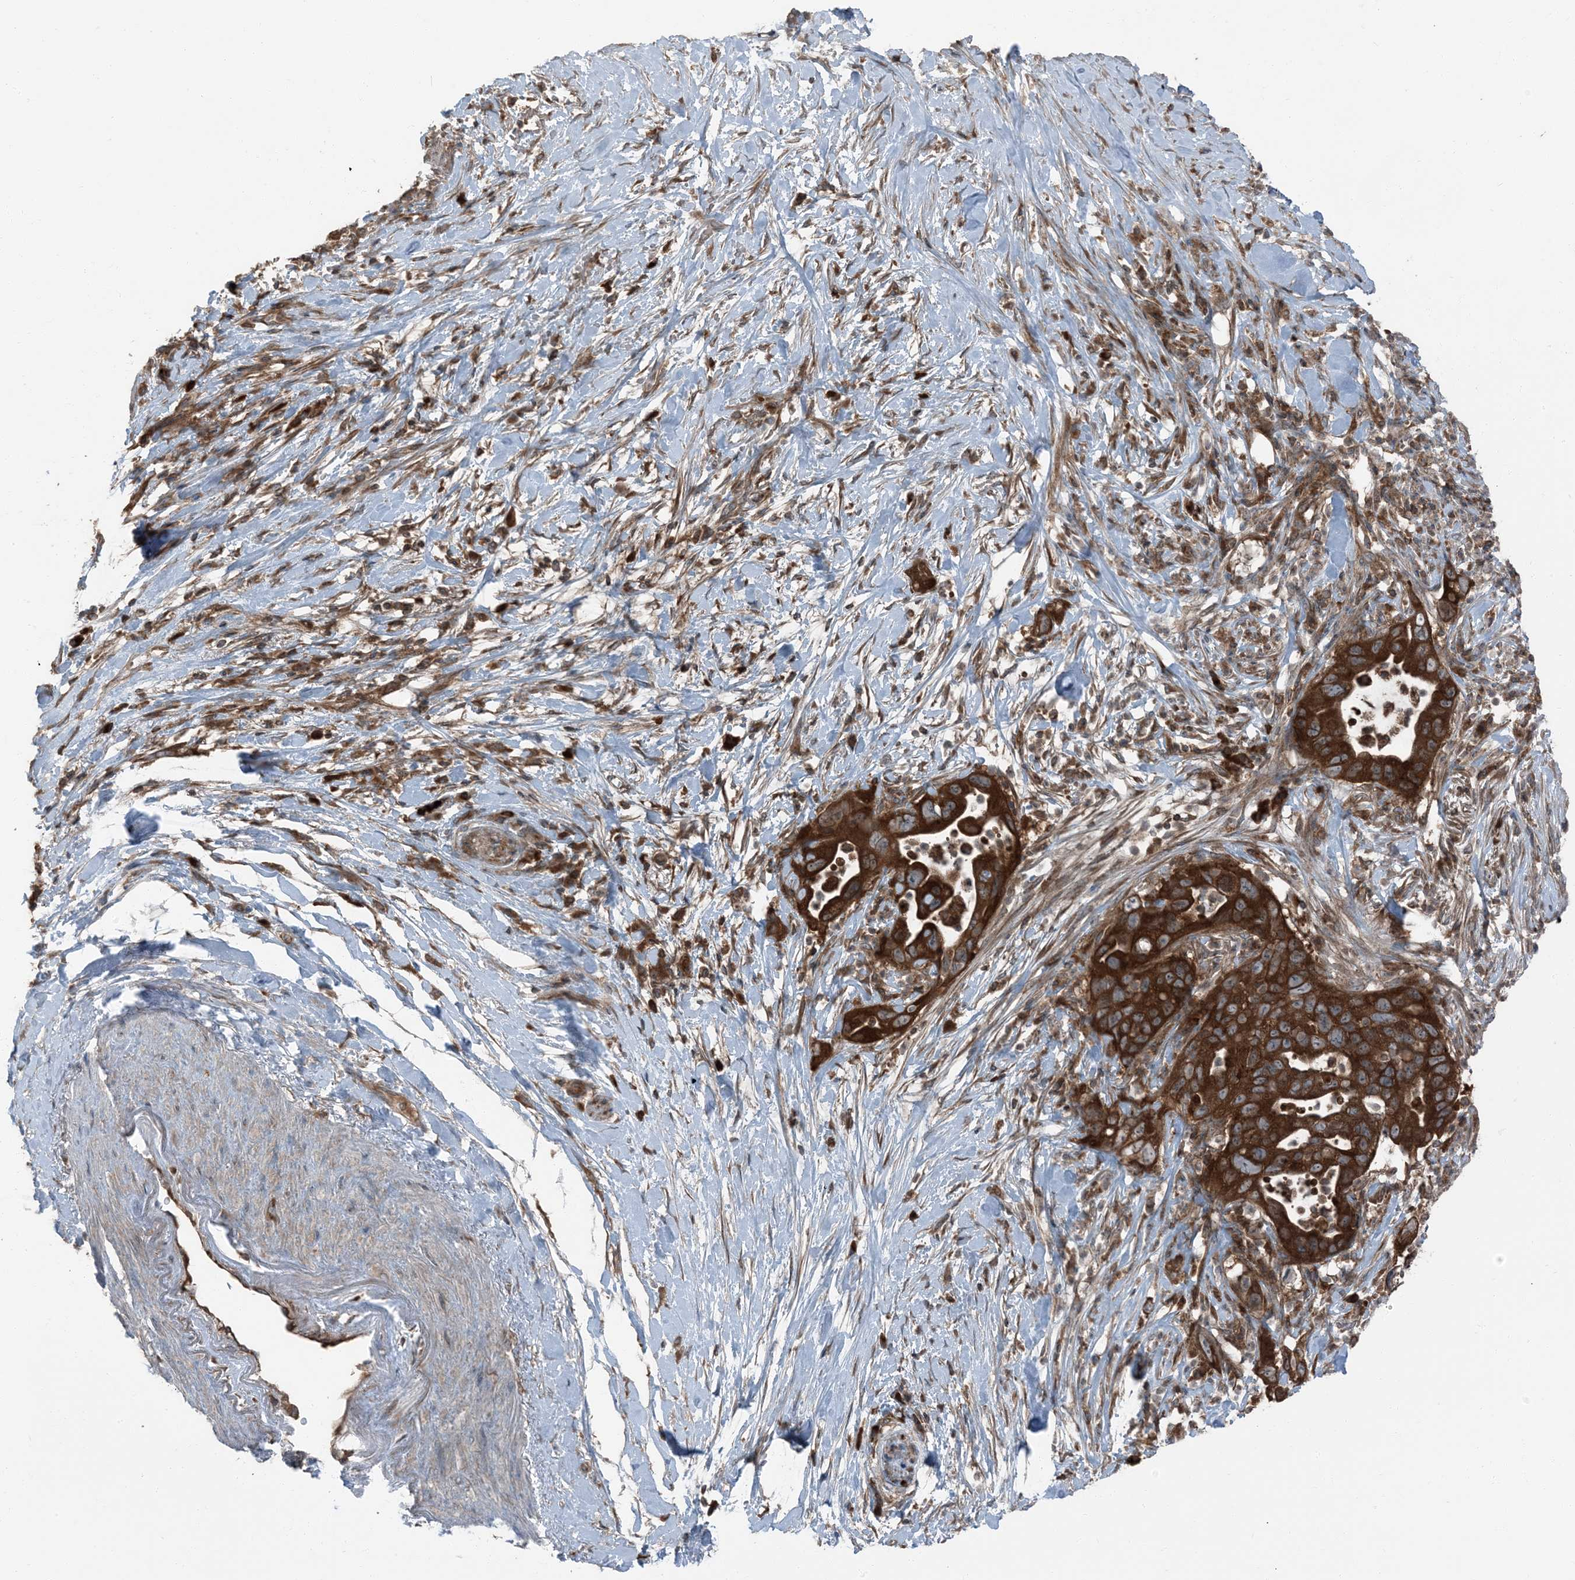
{"staining": {"intensity": "strong", "quantity": ">75%", "location": "cytoplasmic/membranous"}, "tissue": "pancreatic cancer", "cell_type": "Tumor cells", "image_type": "cancer", "snomed": [{"axis": "morphology", "description": "Adenocarcinoma, NOS"}, {"axis": "topography", "description": "Pancreas"}], "caption": "Immunohistochemical staining of human pancreatic adenocarcinoma shows high levels of strong cytoplasmic/membranous protein staining in about >75% of tumor cells.", "gene": "RAB3GAP1", "patient": {"sex": "female", "age": 71}}